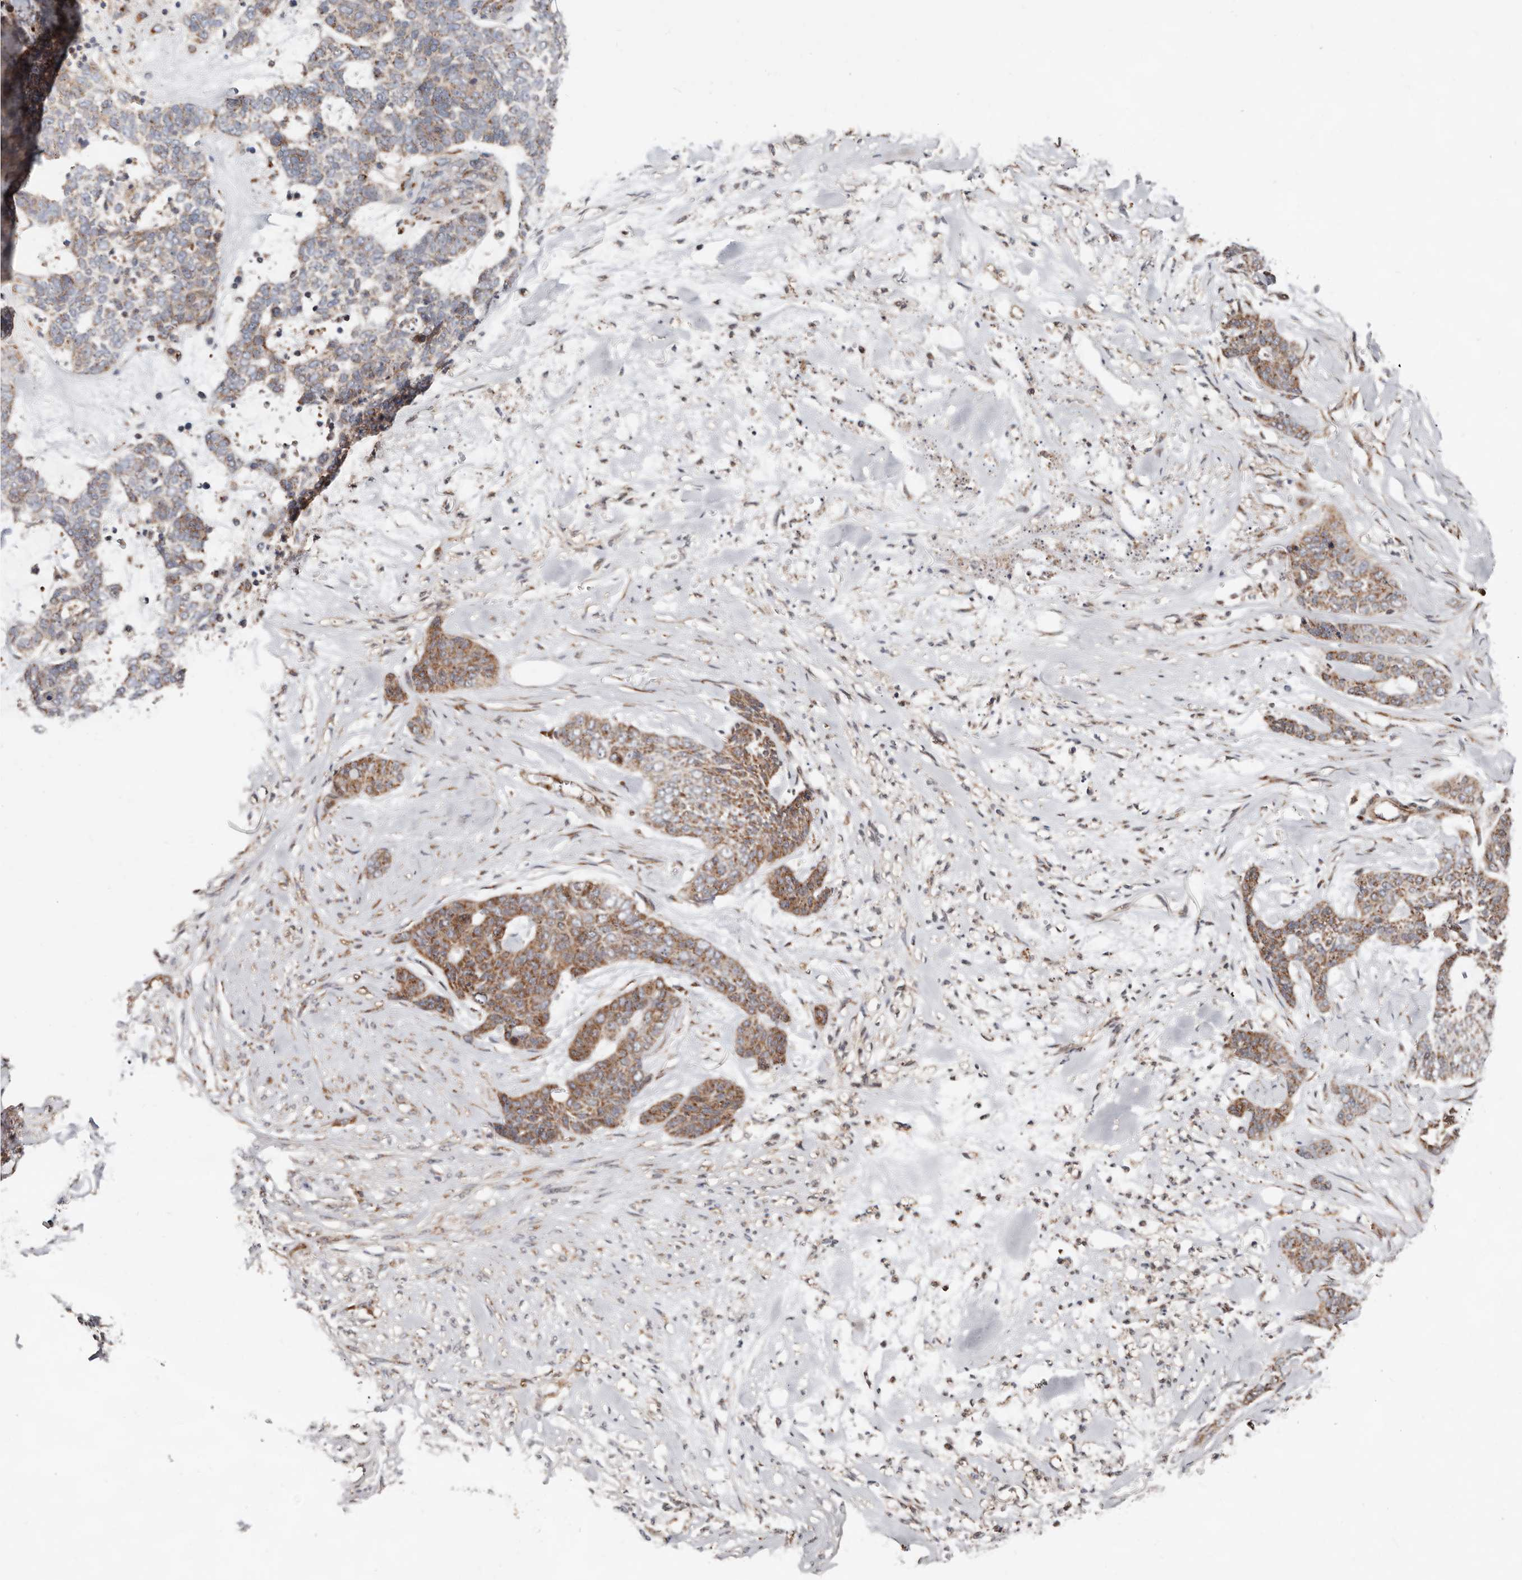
{"staining": {"intensity": "moderate", "quantity": ">75%", "location": "cytoplasmic/membranous"}, "tissue": "skin cancer", "cell_type": "Tumor cells", "image_type": "cancer", "snomed": [{"axis": "morphology", "description": "Basal cell carcinoma"}, {"axis": "topography", "description": "Skin"}], "caption": "IHC histopathology image of neoplastic tissue: skin cancer (basal cell carcinoma) stained using immunohistochemistry reveals medium levels of moderate protein expression localized specifically in the cytoplasmic/membranous of tumor cells, appearing as a cytoplasmic/membranous brown color.", "gene": "COG1", "patient": {"sex": "female", "age": 64}}